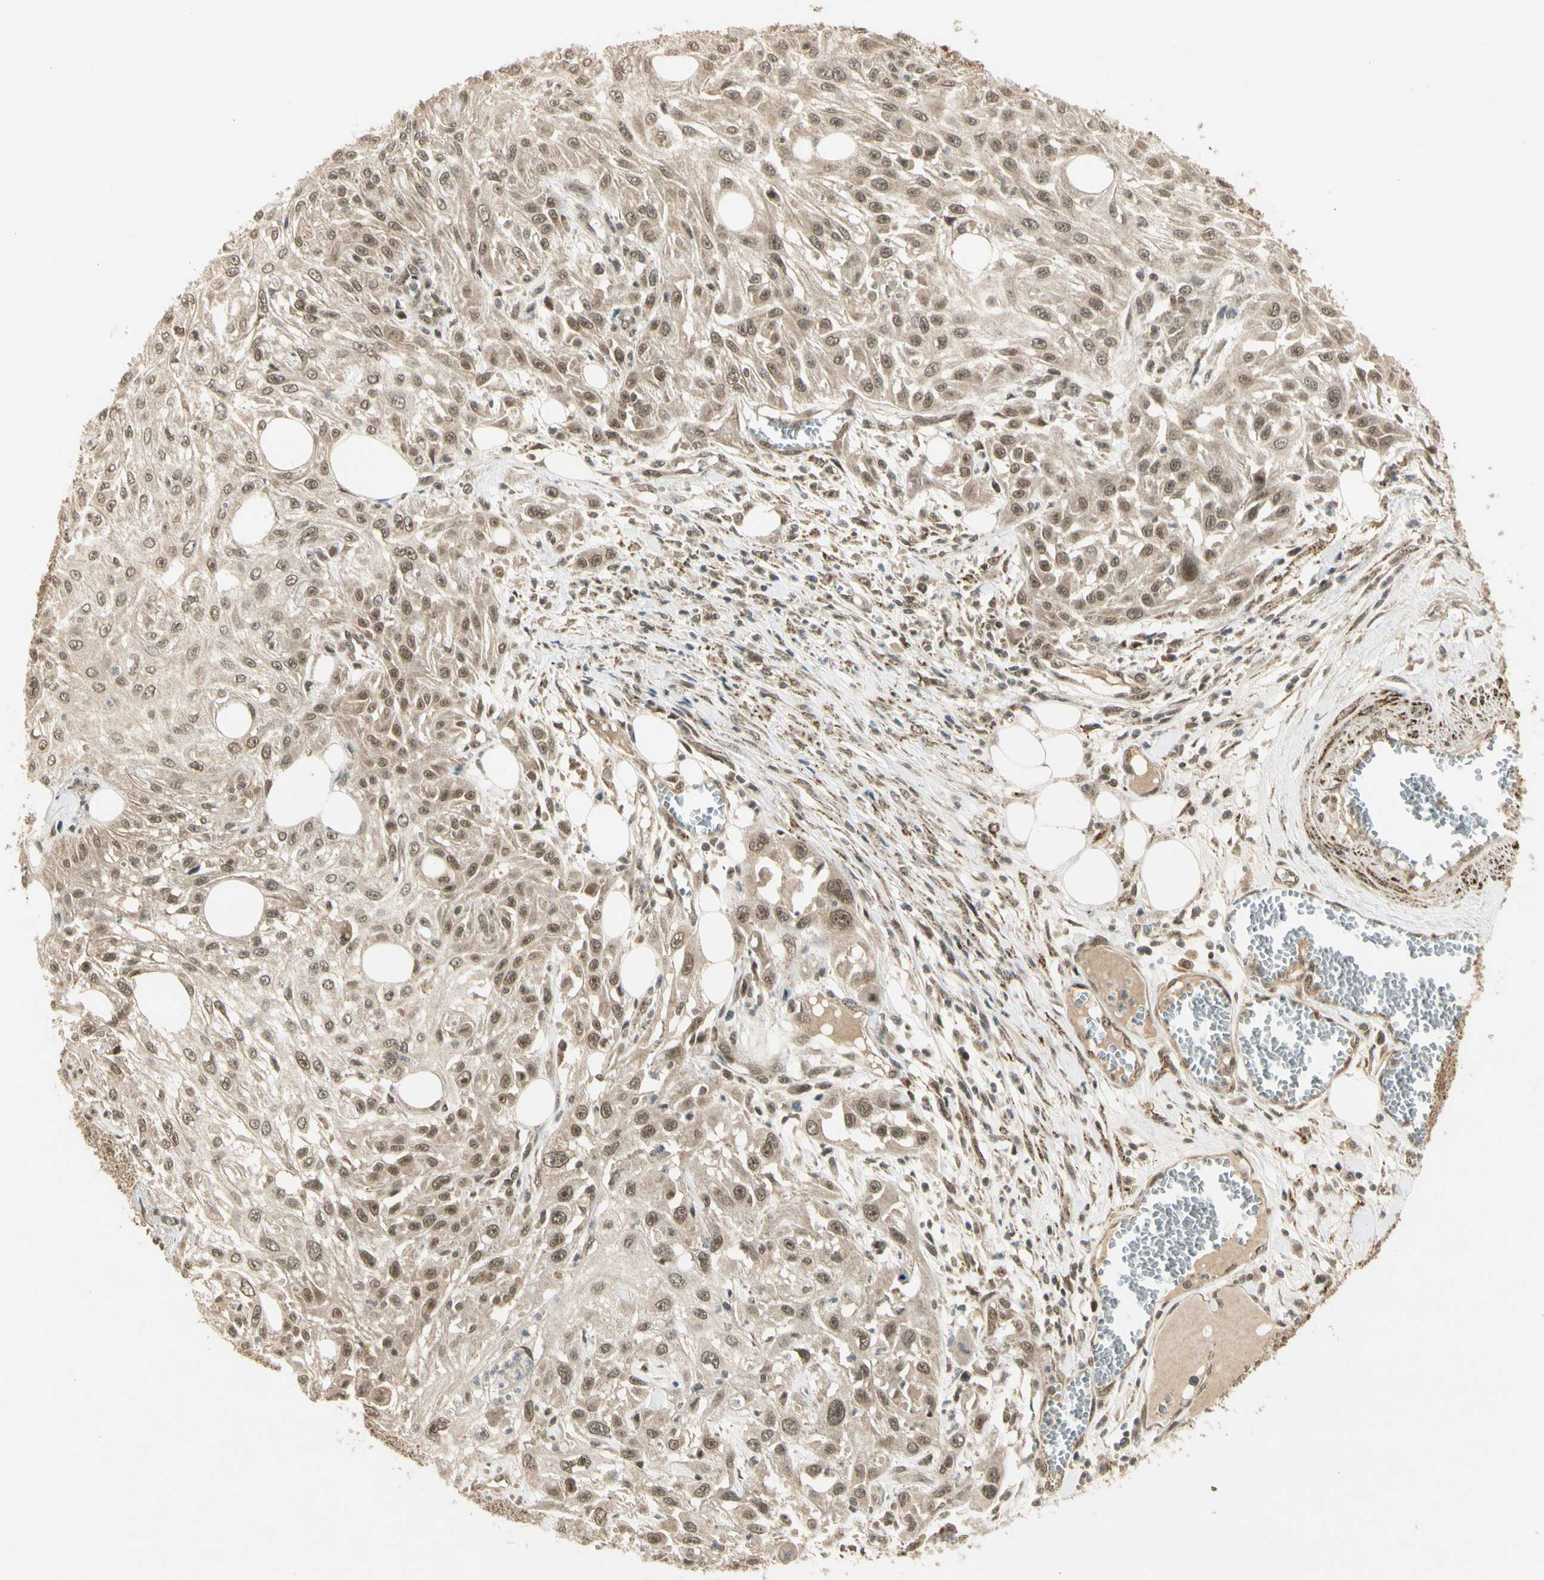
{"staining": {"intensity": "weak", "quantity": ">75%", "location": "cytoplasmic/membranous,nuclear"}, "tissue": "skin cancer", "cell_type": "Tumor cells", "image_type": "cancer", "snomed": [{"axis": "morphology", "description": "Squamous cell carcinoma, NOS"}, {"axis": "topography", "description": "Skin"}], "caption": "The immunohistochemical stain labels weak cytoplasmic/membranous and nuclear expression in tumor cells of skin cancer (squamous cell carcinoma) tissue.", "gene": "ZNF135", "patient": {"sex": "male", "age": 75}}